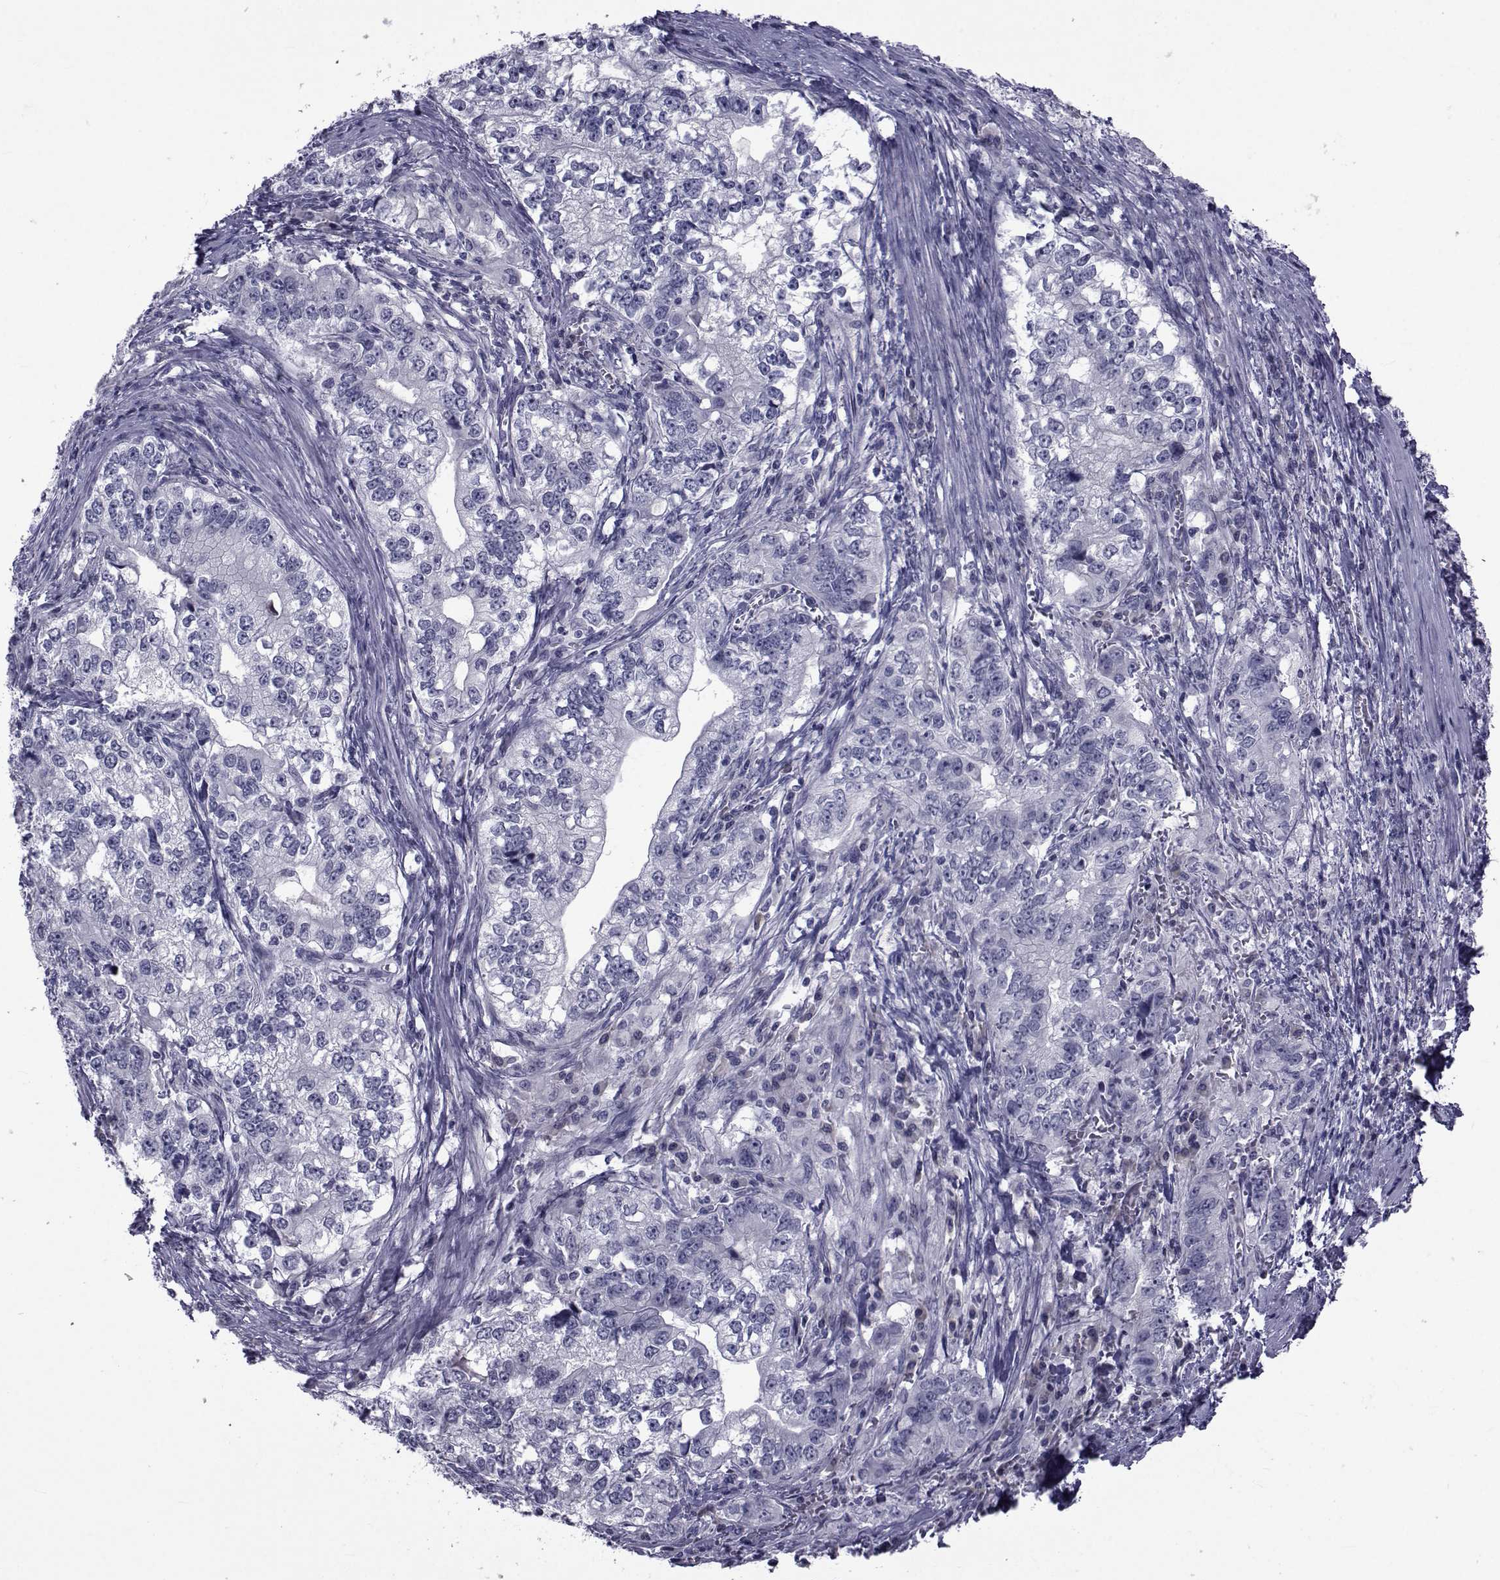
{"staining": {"intensity": "negative", "quantity": "none", "location": "none"}, "tissue": "stomach cancer", "cell_type": "Tumor cells", "image_type": "cancer", "snomed": [{"axis": "morphology", "description": "Adenocarcinoma, NOS"}, {"axis": "topography", "description": "Stomach, lower"}], "caption": "Immunohistochemistry photomicrograph of human stomach cancer (adenocarcinoma) stained for a protein (brown), which reveals no expression in tumor cells.", "gene": "PAX2", "patient": {"sex": "female", "age": 72}}